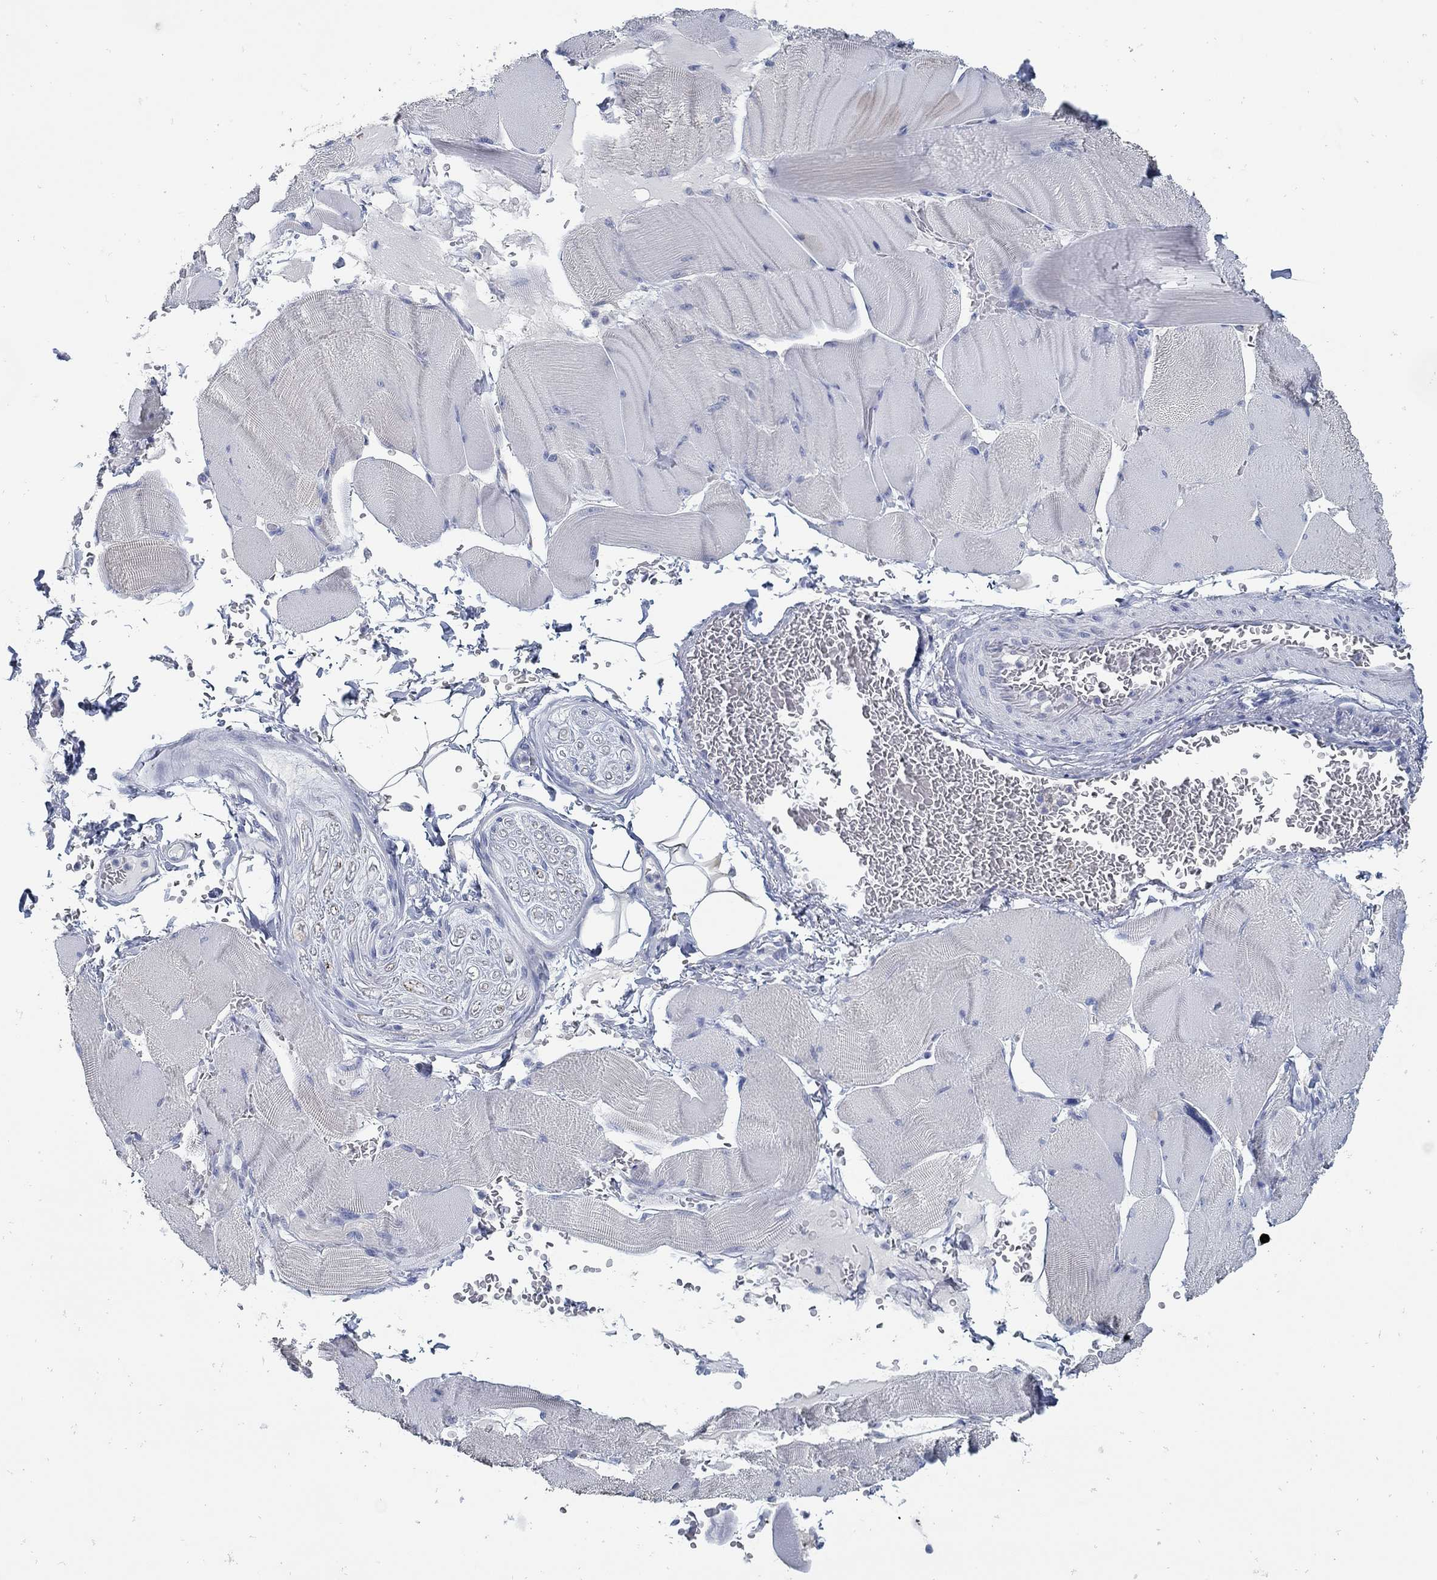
{"staining": {"intensity": "negative", "quantity": "none", "location": "none"}, "tissue": "skeletal muscle", "cell_type": "Myocytes", "image_type": "normal", "snomed": [{"axis": "morphology", "description": "Normal tissue, NOS"}, {"axis": "topography", "description": "Skeletal muscle"}], "caption": "There is no significant staining in myocytes of skeletal muscle. (DAB immunohistochemistry (IHC) visualized using brightfield microscopy, high magnification).", "gene": "ZFAND4", "patient": {"sex": "male", "age": 56}}